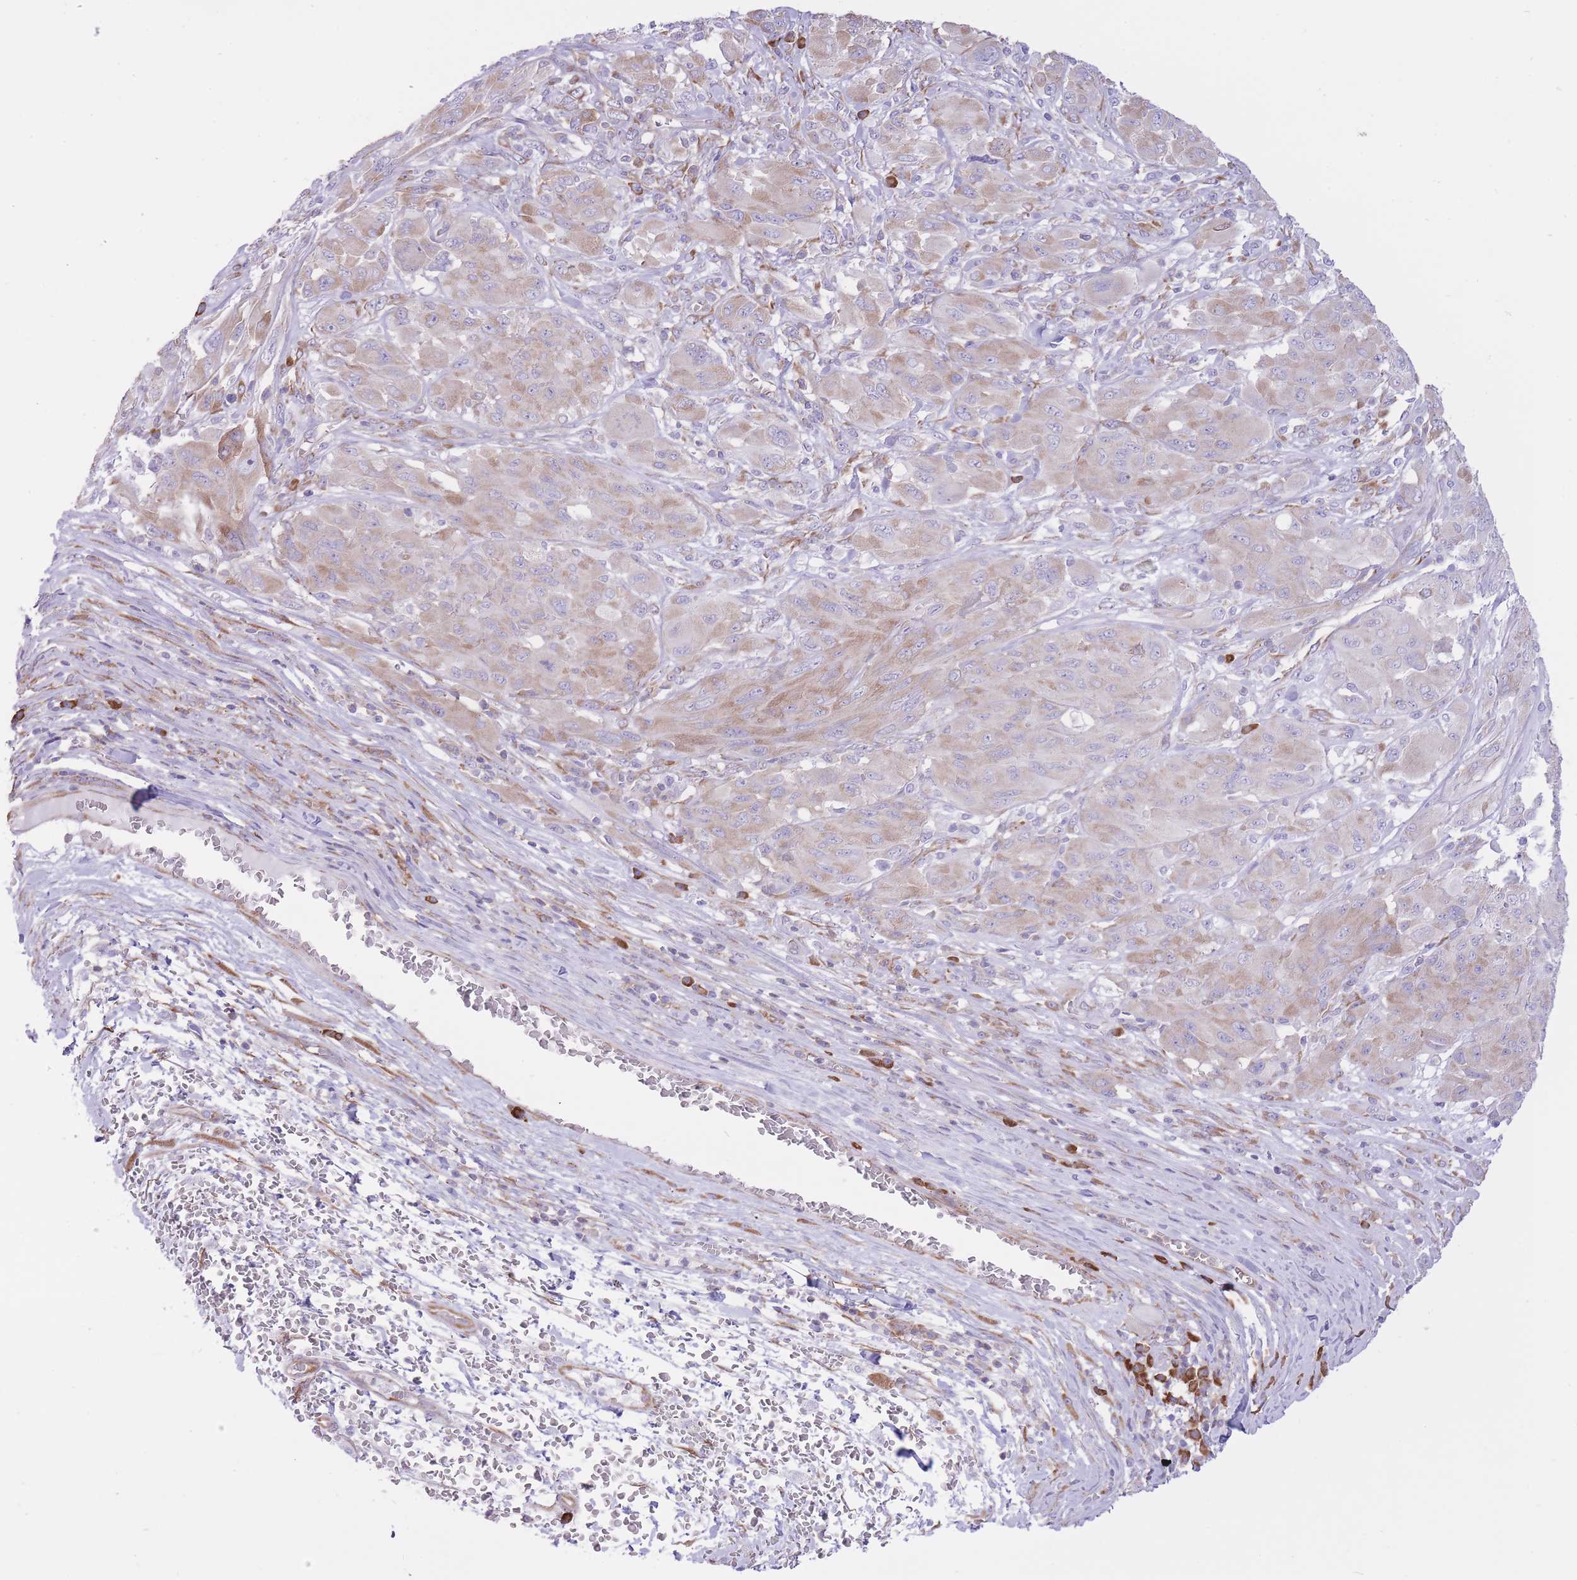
{"staining": {"intensity": "weak", "quantity": "25%-75%", "location": "cytoplasmic/membranous"}, "tissue": "melanoma", "cell_type": "Tumor cells", "image_type": "cancer", "snomed": [{"axis": "morphology", "description": "Malignant melanoma, NOS"}, {"axis": "topography", "description": "Skin"}], "caption": "About 25%-75% of tumor cells in melanoma exhibit weak cytoplasmic/membranous protein positivity as visualized by brown immunohistochemical staining.", "gene": "ZNF501", "patient": {"sex": "female", "age": 91}}